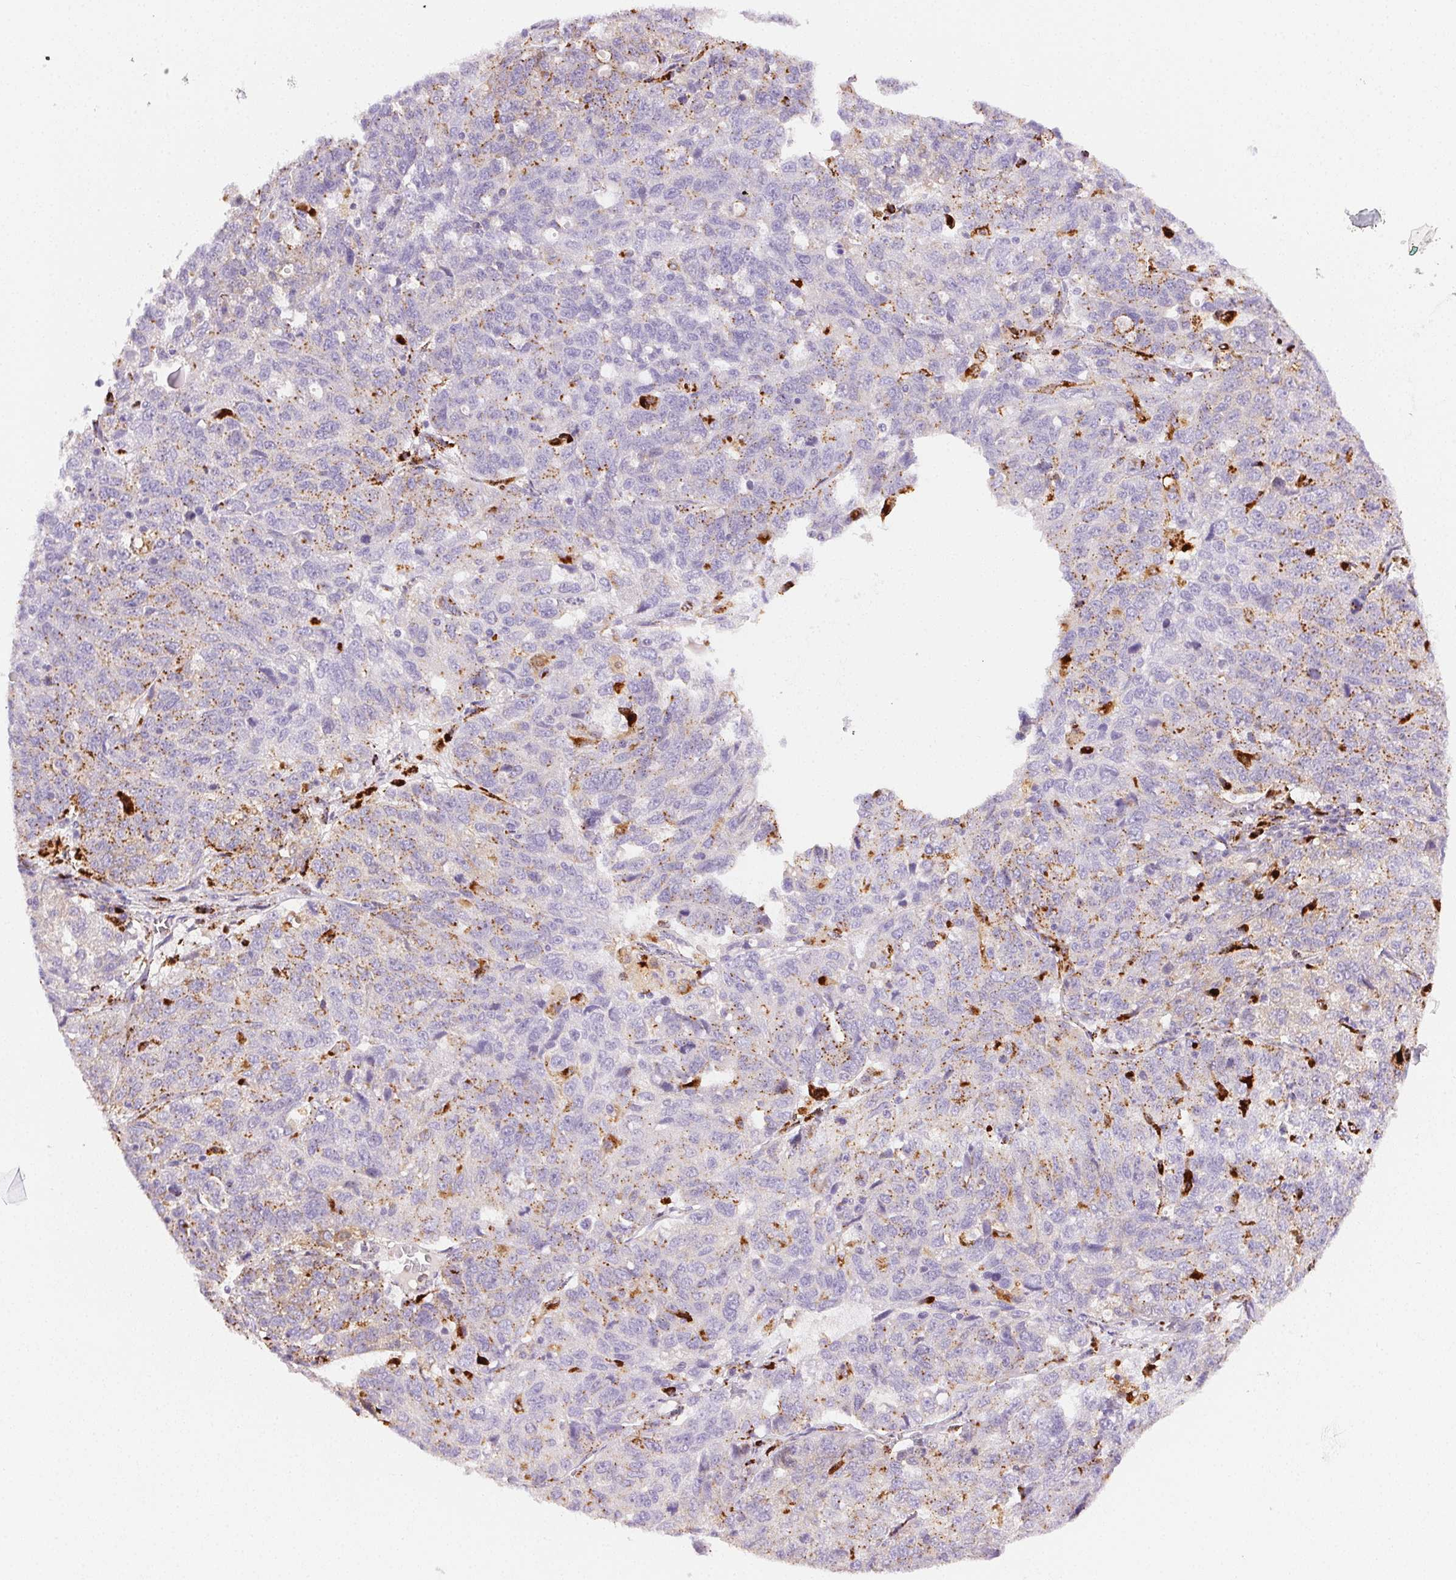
{"staining": {"intensity": "weak", "quantity": "<25%", "location": "cytoplasmic/membranous"}, "tissue": "ovarian cancer", "cell_type": "Tumor cells", "image_type": "cancer", "snomed": [{"axis": "morphology", "description": "Cystadenocarcinoma, serous, NOS"}, {"axis": "topography", "description": "Ovary"}], "caption": "Immunohistochemistry image of neoplastic tissue: human ovarian serous cystadenocarcinoma stained with DAB (3,3'-diaminobenzidine) shows no significant protein positivity in tumor cells. Nuclei are stained in blue.", "gene": "SCPEP1", "patient": {"sex": "female", "age": 71}}